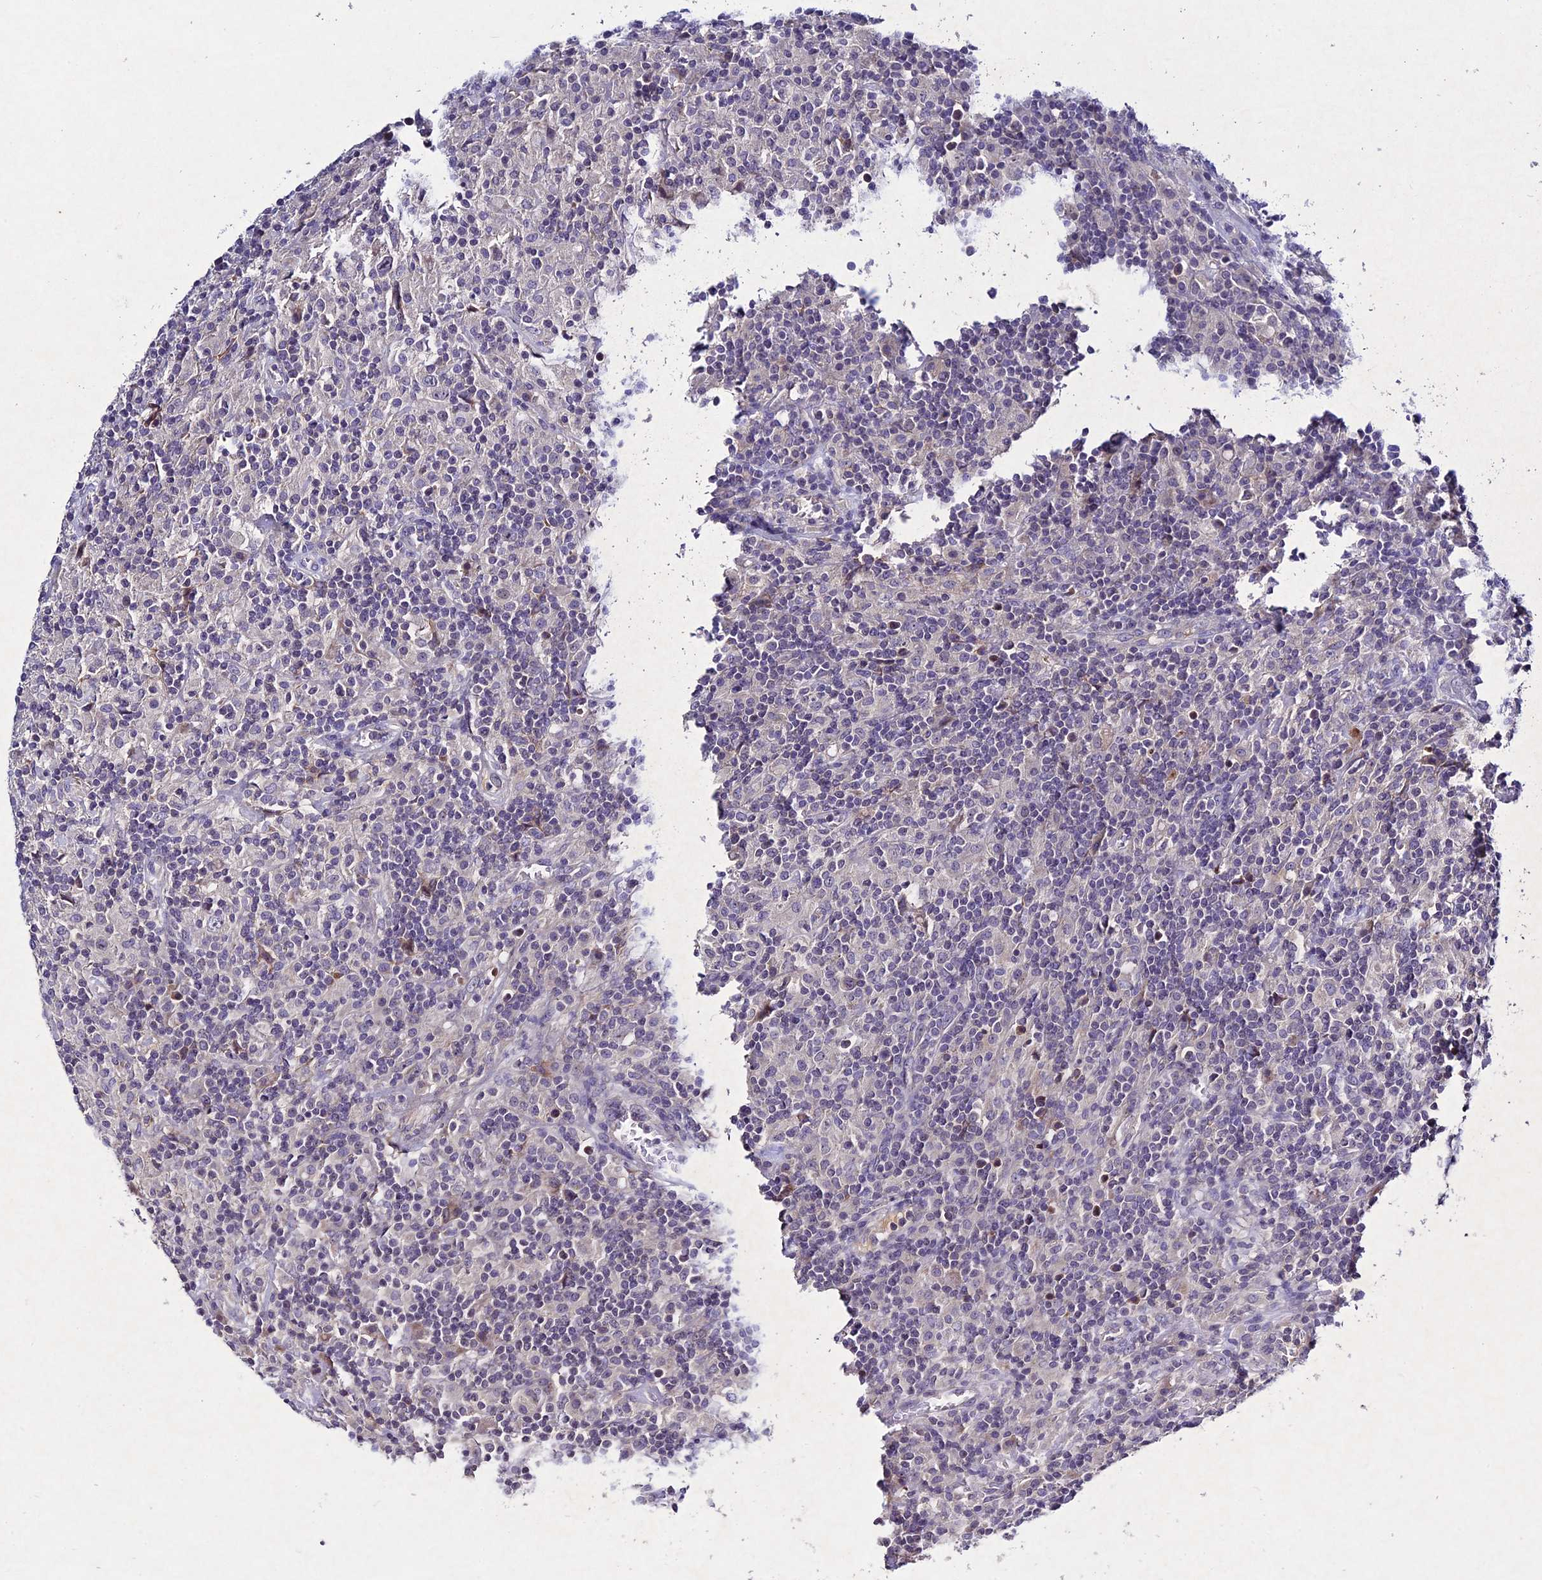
{"staining": {"intensity": "negative", "quantity": "none", "location": "none"}, "tissue": "lymphoma", "cell_type": "Tumor cells", "image_type": "cancer", "snomed": [{"axis": "morphology", "description": "Hodgkin's disease, NOS"}, {"axis": "topography", "description": "Lymph node"}], "caption": "Lymphoma was stained to show a protein in brown. There is no significant staining in tumor cells. The staining is performed using DAB (3,3'-diaminobenzidine) brown chromogen with nuclei counter-stained in using hematoxylin.", "gene": "CHST5", "patient": {"sex": "male", "age": 70}}